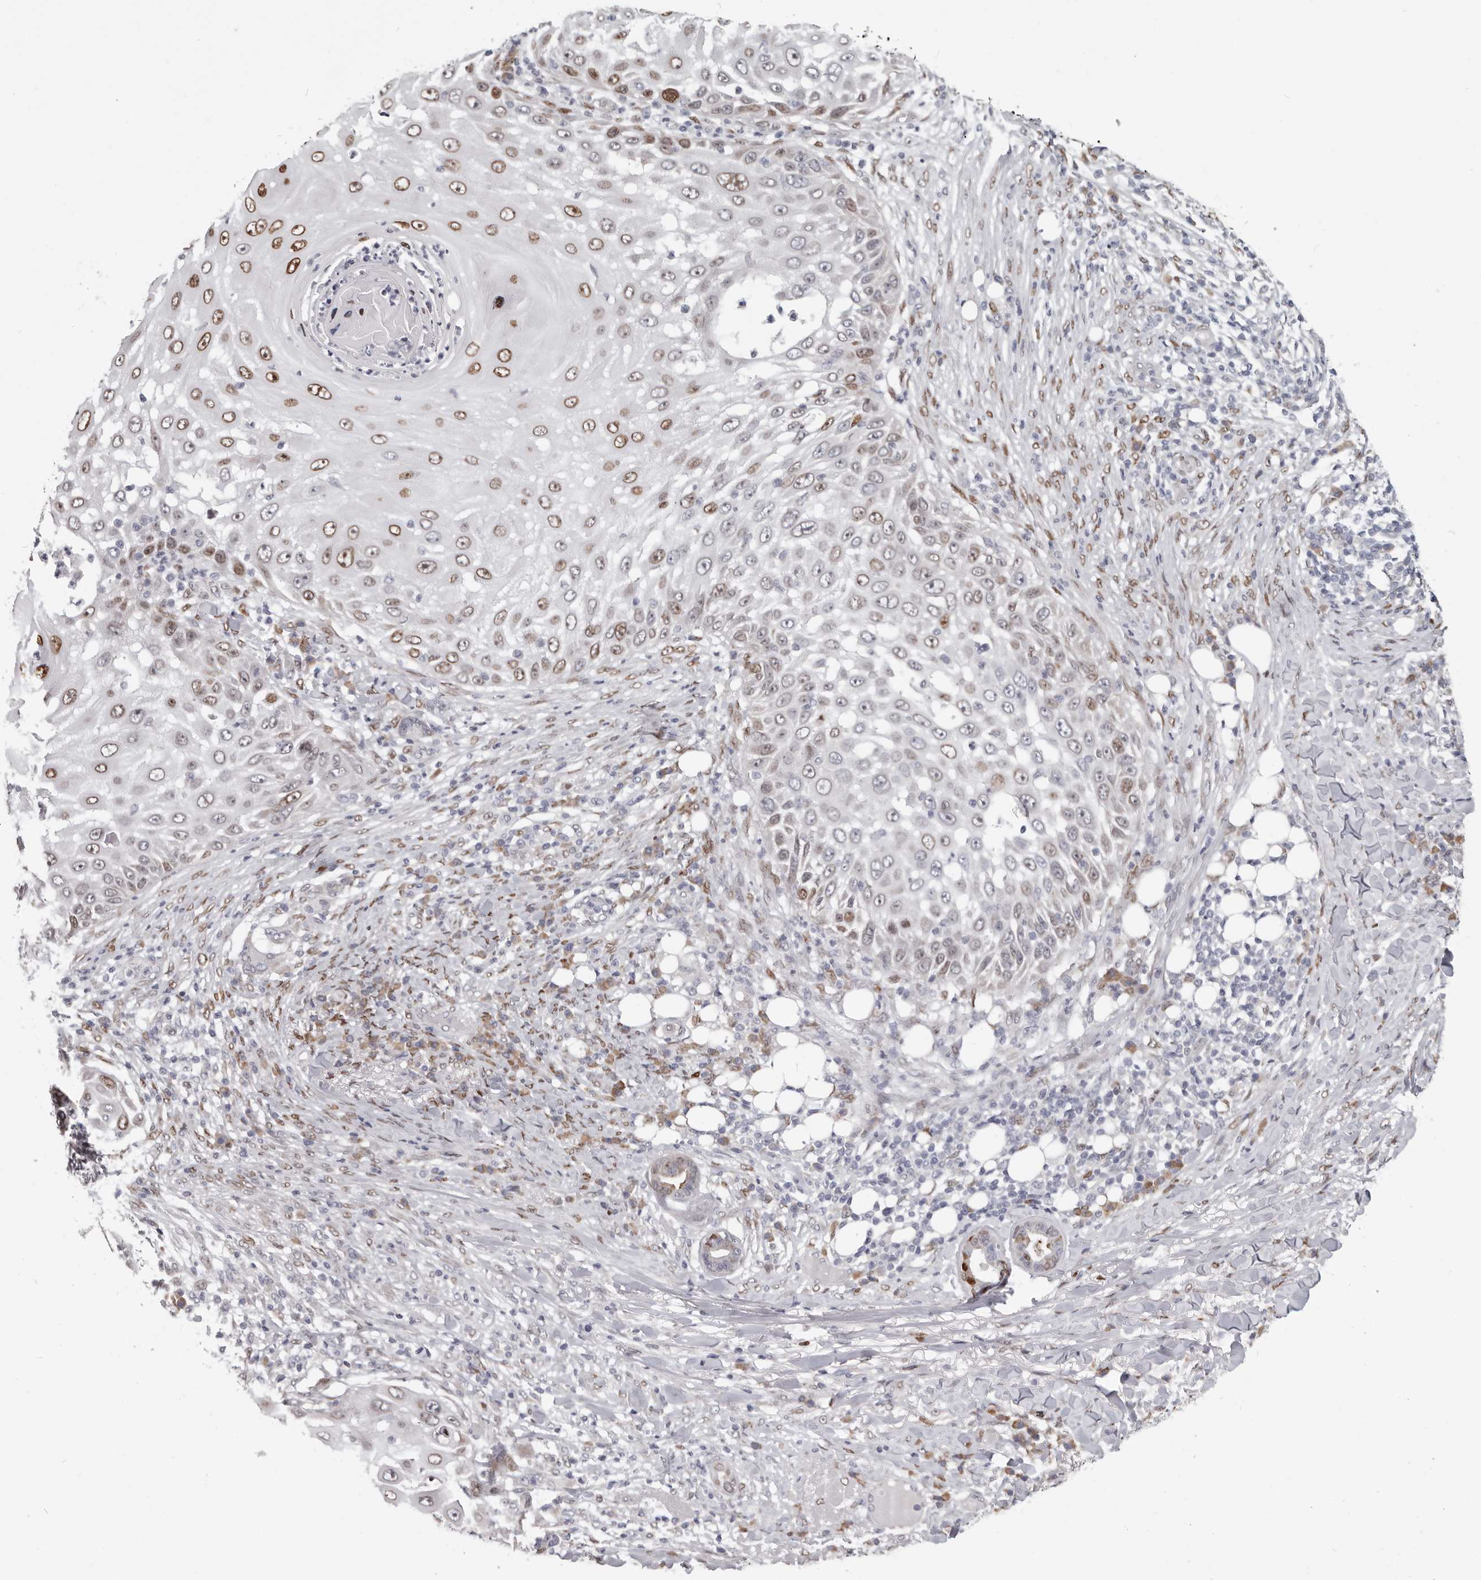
{"staining": {"intensity": "moderate", "quantity": ">75%", "location": "nuclear"}, "tissue": "skin cancer", "cell_type": "Tumor cells", "image_type": "cancer", "snomed": [{"axis": "morphology", "description": "Squamous cell carcinoma, NOS"}, {"axis": "topography", "description": "Skin"}], "caption": "IHC of human skin cancer exhibits medium levels of moderate nuclear staining in approximately >75% of tumor cells.", "gene": "SRP19", "patient": {"sex": "female", "age": 44}}